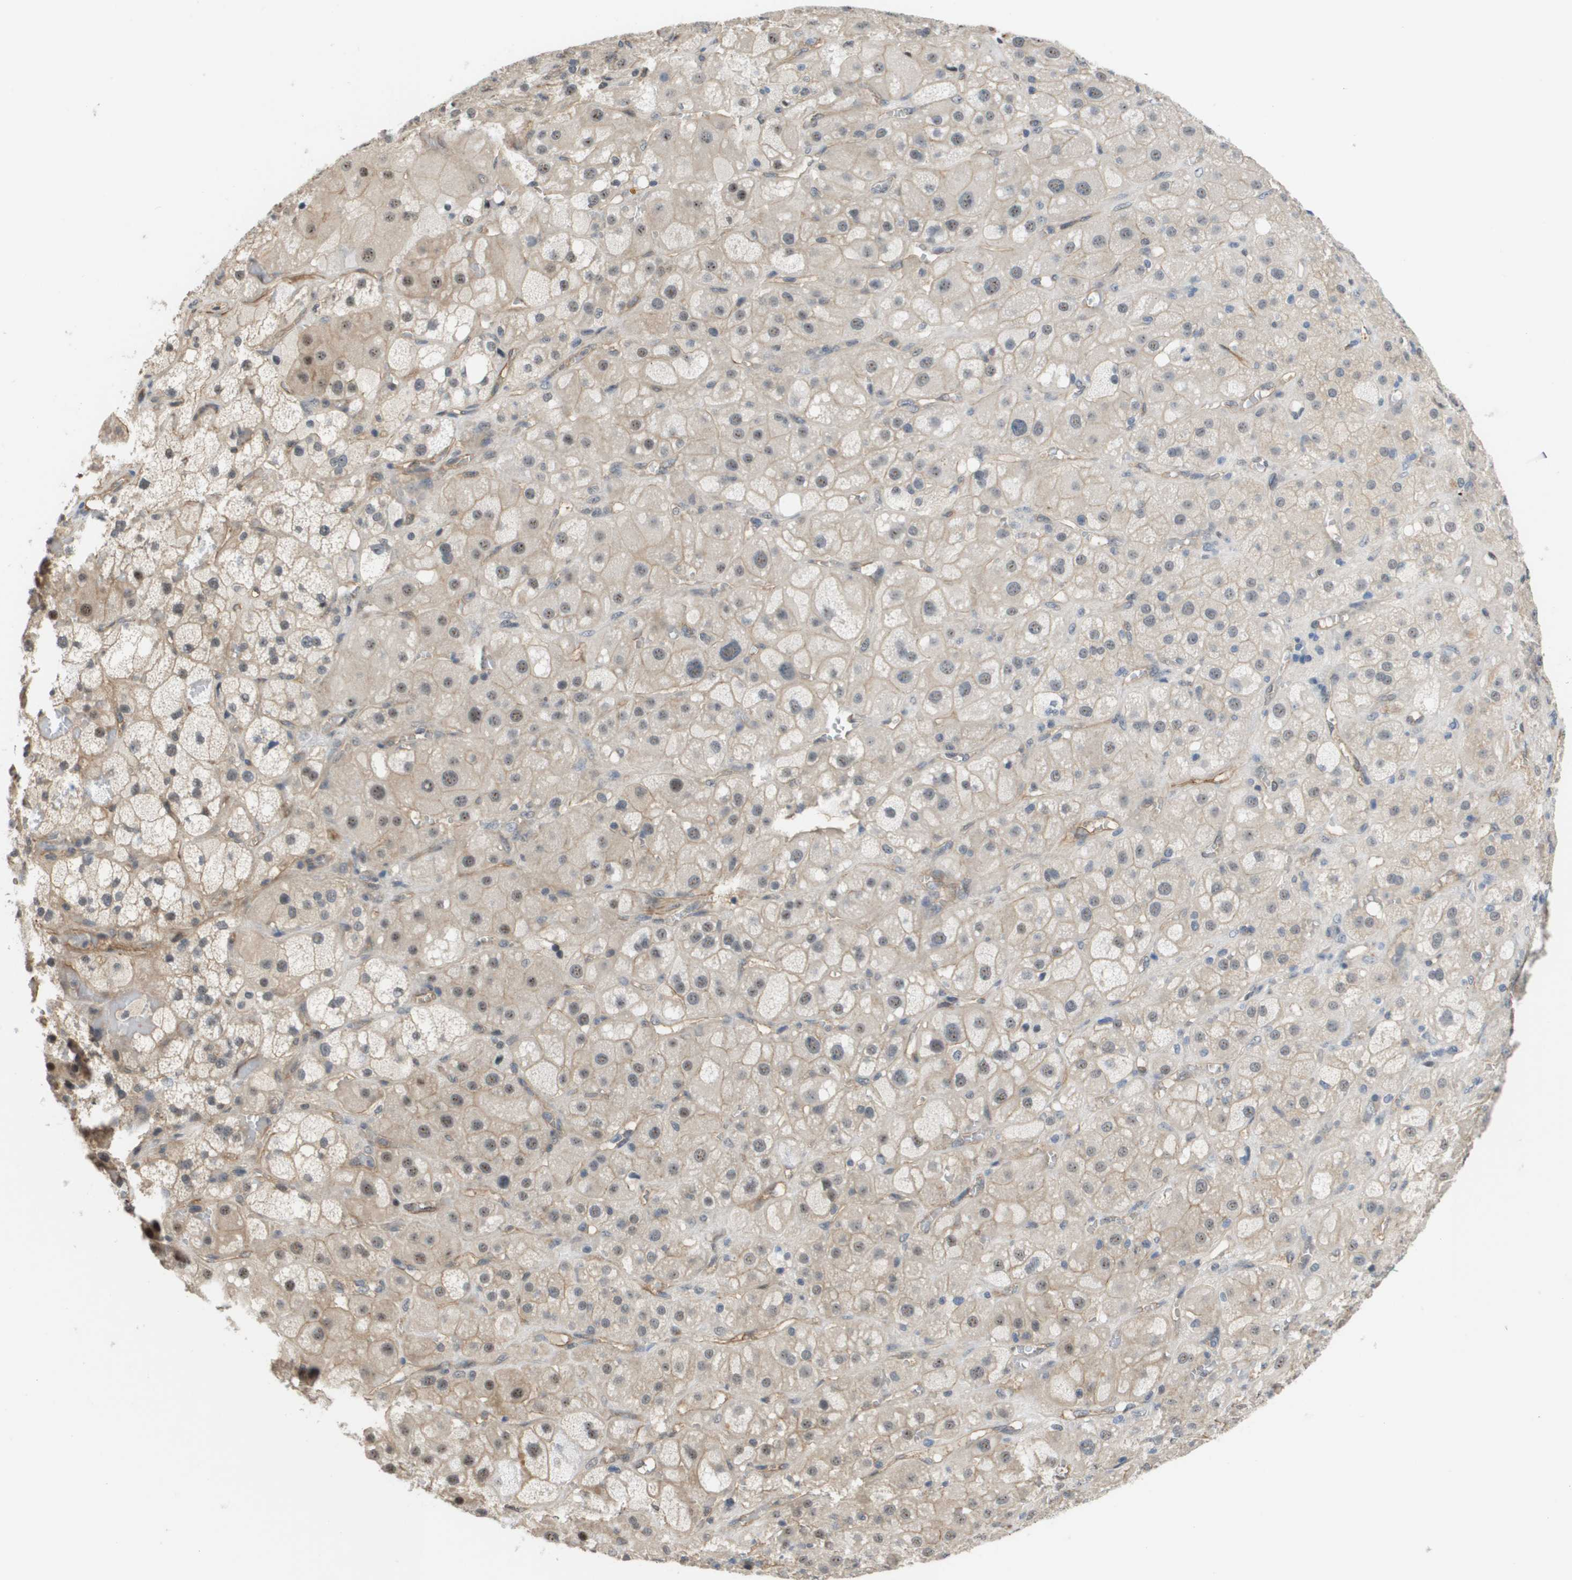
{"staining": {"intensity": "weak", "quantity": ">75%", "location": "cytoplasmic/membranous,nuclear"}, "tissue": "adrenal gland", "cell_type": "Glandular cells", "image_type": "normal", "snomed": [{"axis": "morphology", "description": "Normal tissue, NOS"}, {"axis": "topography", "description": "Adrenal gland"}], "caption": "Protein analysis of normal adrenal gland shows weak cytoplasmic/membranous,nuclear staining in about >75% of glandular cells. (IHC, brightfield microscopy, high magnification).", "gene": "RNF112", "patient": {"sex": "female", "age": 47}}